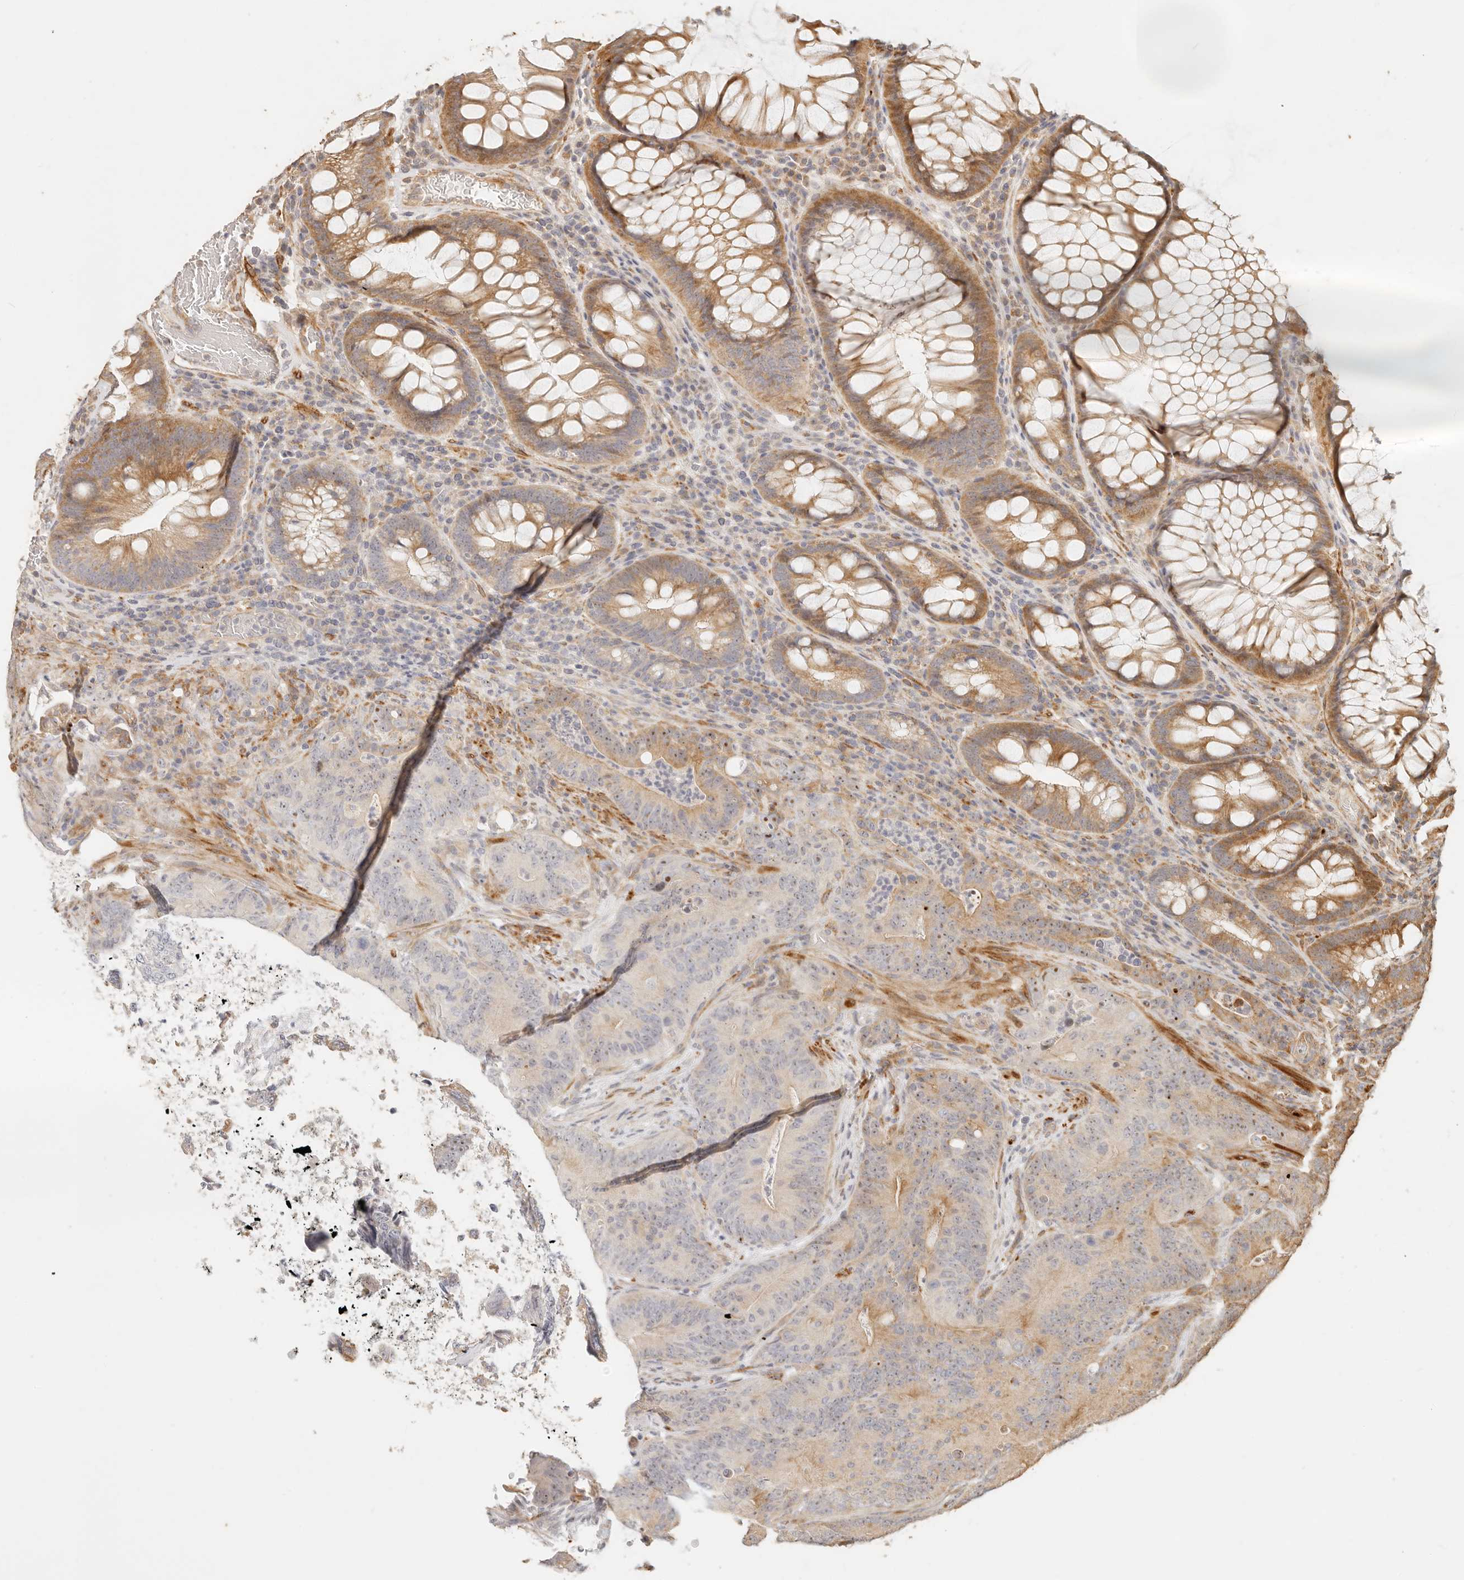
{"staining": {"intensity": "moderate", "quantity": ">75%", "location": "nuclear"}, "tissue": "colorectal cancer", "cell_type": "Tumor cells", "image_type": "cancer", "snomed": [{"axis": "morphology", "description": "Normal tissue, NOS"}, {"axis": "topography", "description": "Colon"}], "caption": "DAB (3,3'-diaminobenzidine) immunohistochemical staining of colorectal cancer shows moderate nuclear protein staining in about >75% of tumor cells. Using DAB (3,3'-diaminobenzidine) (brown) and hematoxylin (blue) stains, captured at high magnification using brightfield microscopy.", "gene": "PTPN22", "patient": {"sex": "female", "age": 82}}